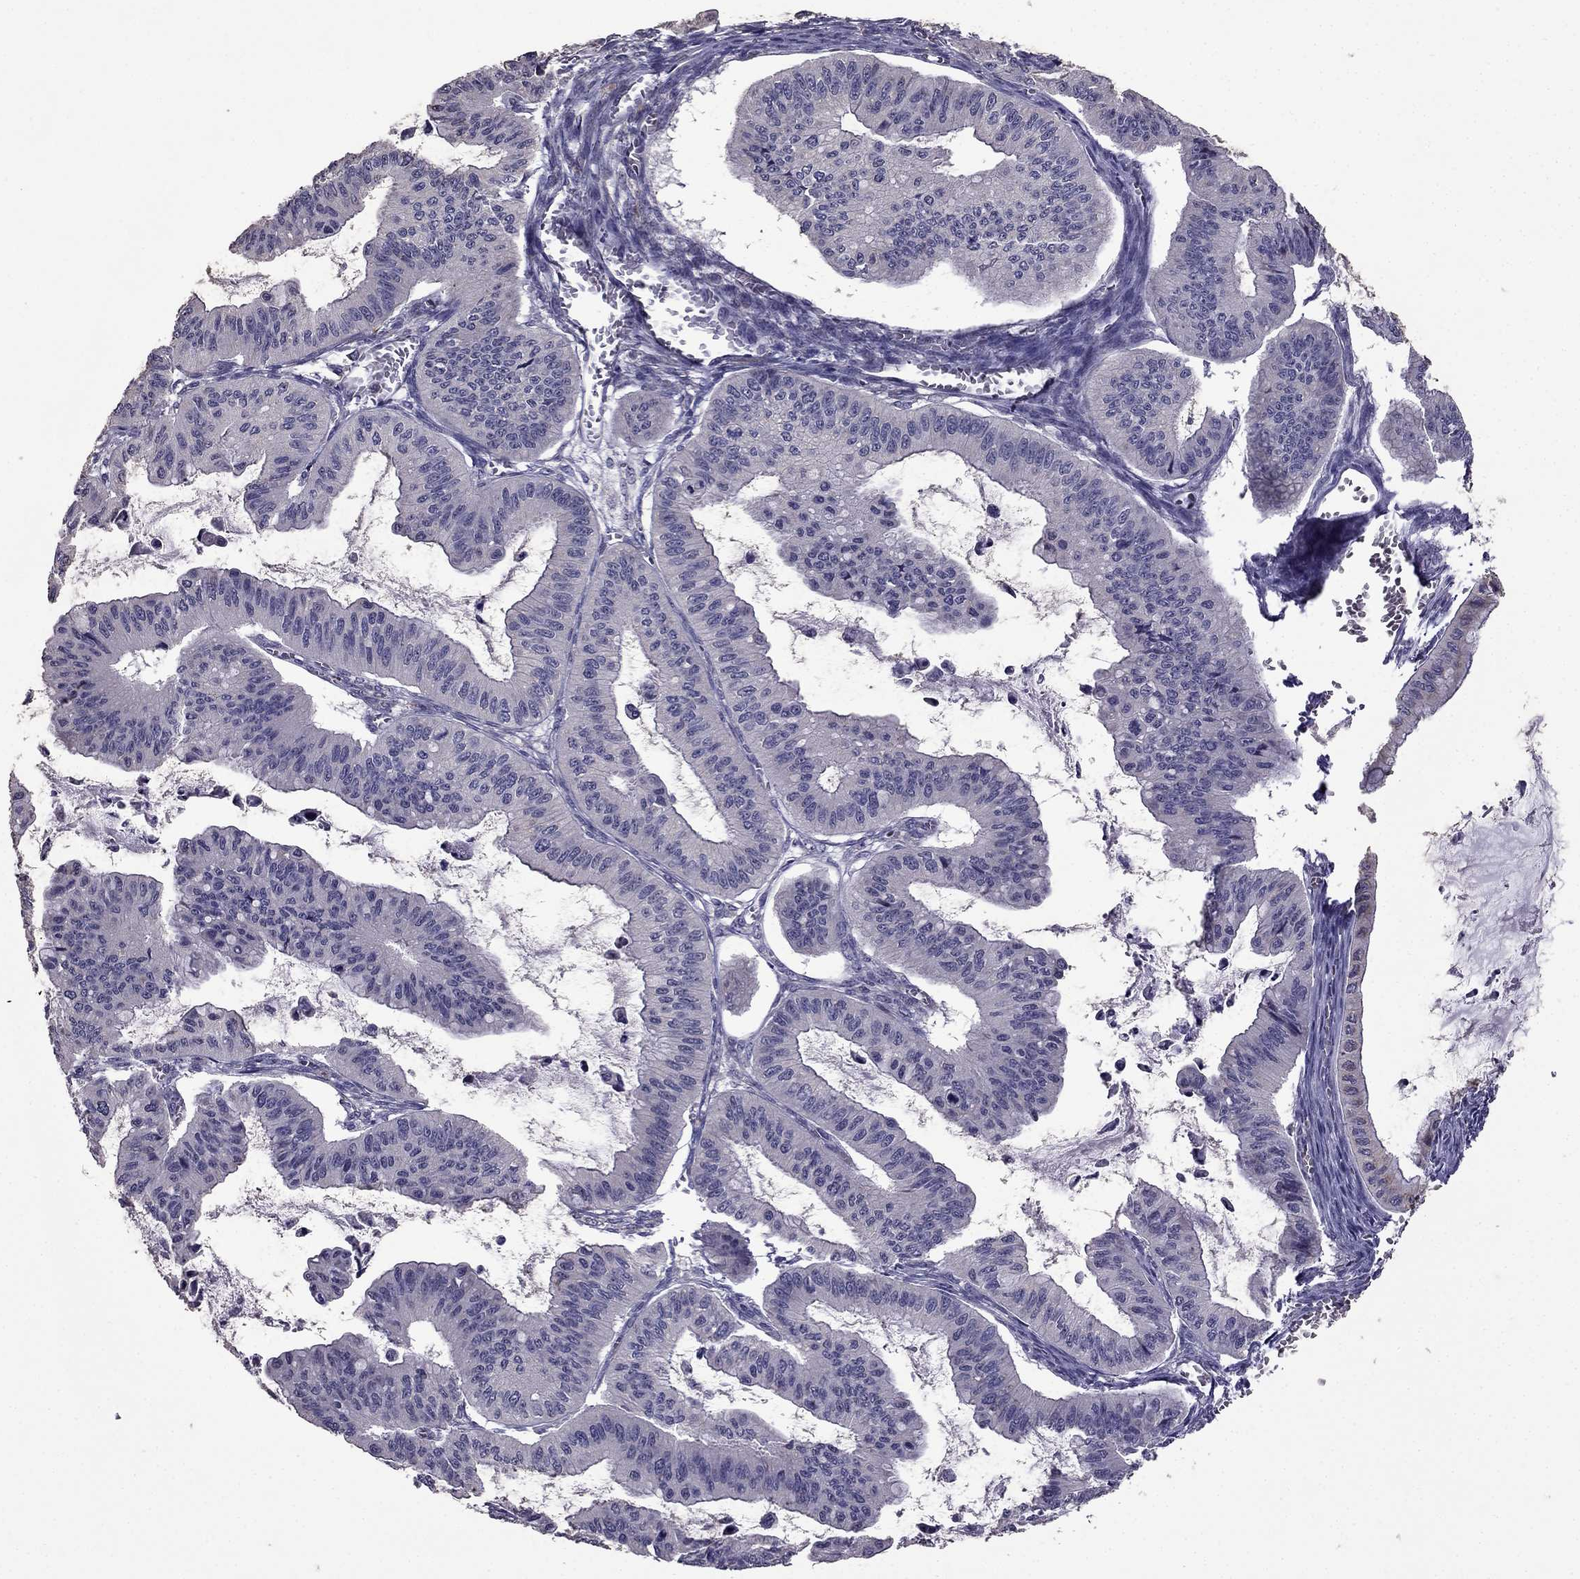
{"staining": {"intensity": "negative", "quantity": "none", "location": "none"}, "tissue": "ovarian cancer", "cell_type": "Tumor cells", "image_type": "cancer", "snomed": [{"axis": "morphology", "description": "Cystadenocarcinoma, mucinous, NOS"}, {"axis": "topography", "description": "Ovary"}], "caption": "Immunohistochemical staining of ovarian cancer shows no significant positivity in tumor cells.", "gene": "CDH9", "patient": {"sex": "female", "age": 72}}